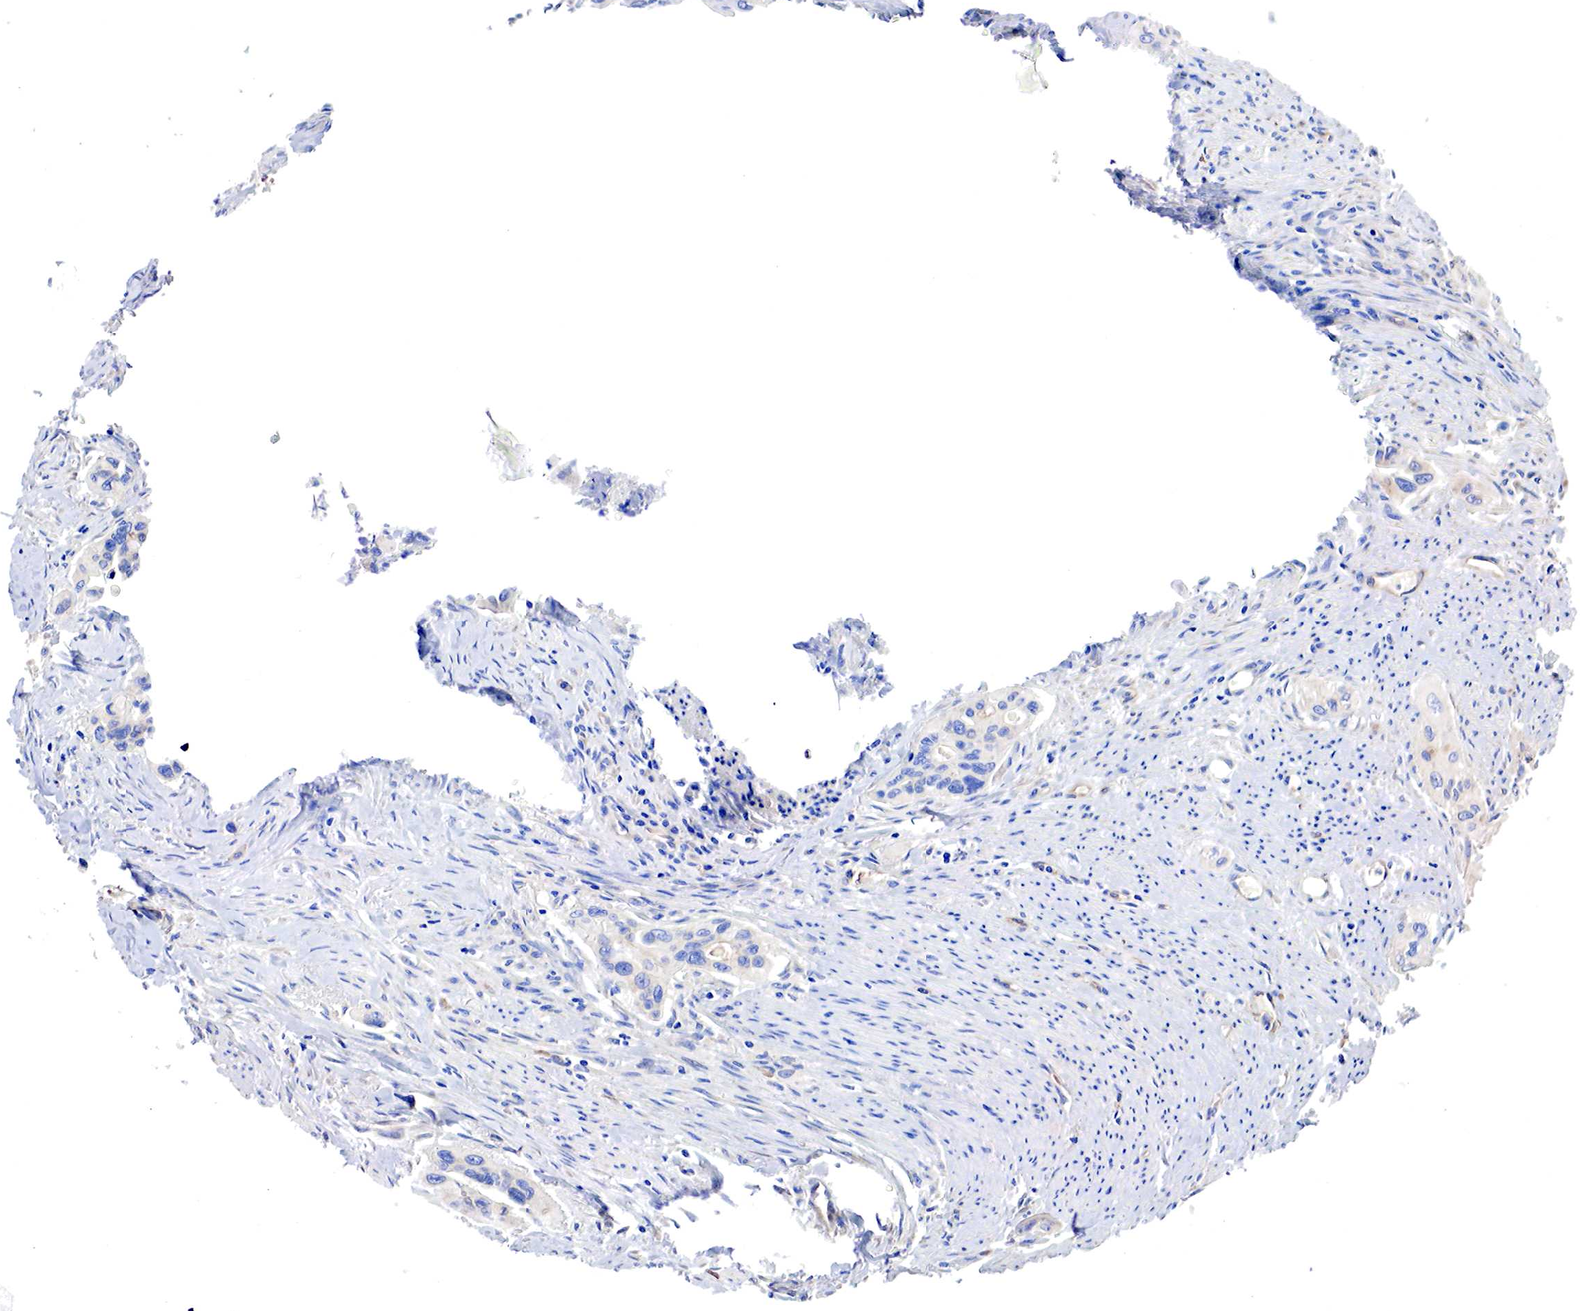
{"staining": {"intensity": "negative", "quantity": "none", "location": "none"}, "tissue": "pancreatic cancer", "cell_type": "Tumor cells", "image_type": "cancer", "snomed": [{"axis": "morphology", "description": "Adenocarcinoma, NOS"}, {"axis": "topography", "description": "Pancreas"}], "caption": "The immunohistochemistry (IHC) image has no significant positivity in tumor cells of pancreatic adenocarcinoma tissue.", "gene": "RDX", "patient": {"sex": "male", "age": 77}}